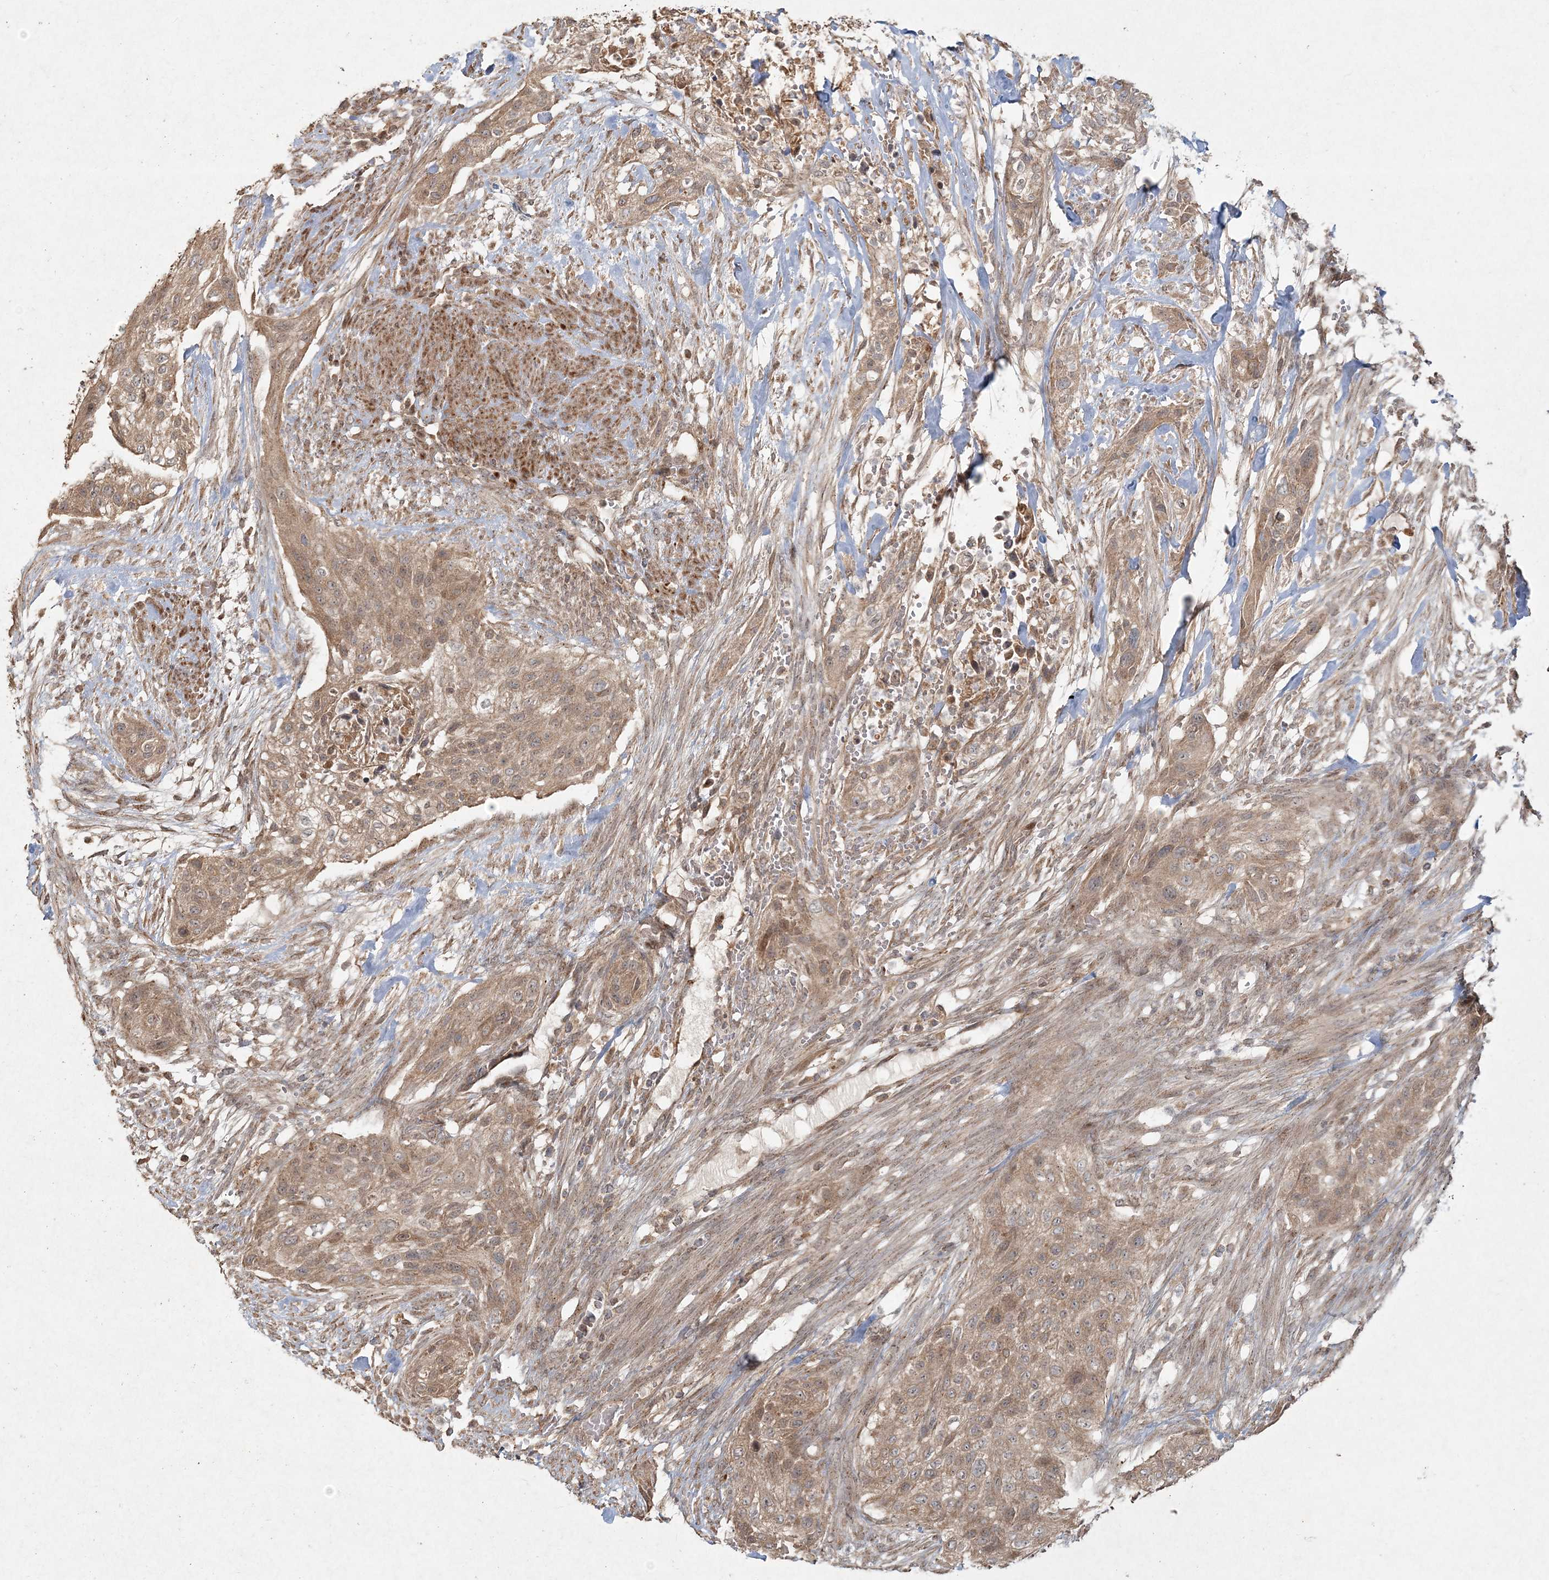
{"staining": {"intensity": "weak", "quantity": "25%-75%", "location": "cytoplasmic/membranous"}, "tissue": "urothelial cancer", "cell_type": "Tumor cells", "image_type": "cancer", "snomed": [{"axis": "morphology", "description": "Urothelial carcinoma, High grade"}, {"axis": "topography", "description": "Urinary bladder"}], "caption": "Immunohistochemical staining of human high-grade urothelial carcinoma shows weak cytoplasmic/membranous protein positivity in approximately 25%-75% of tumor cells.", "gene": "ANAPC16", "patient": {"sex": "male", "age": 35}}